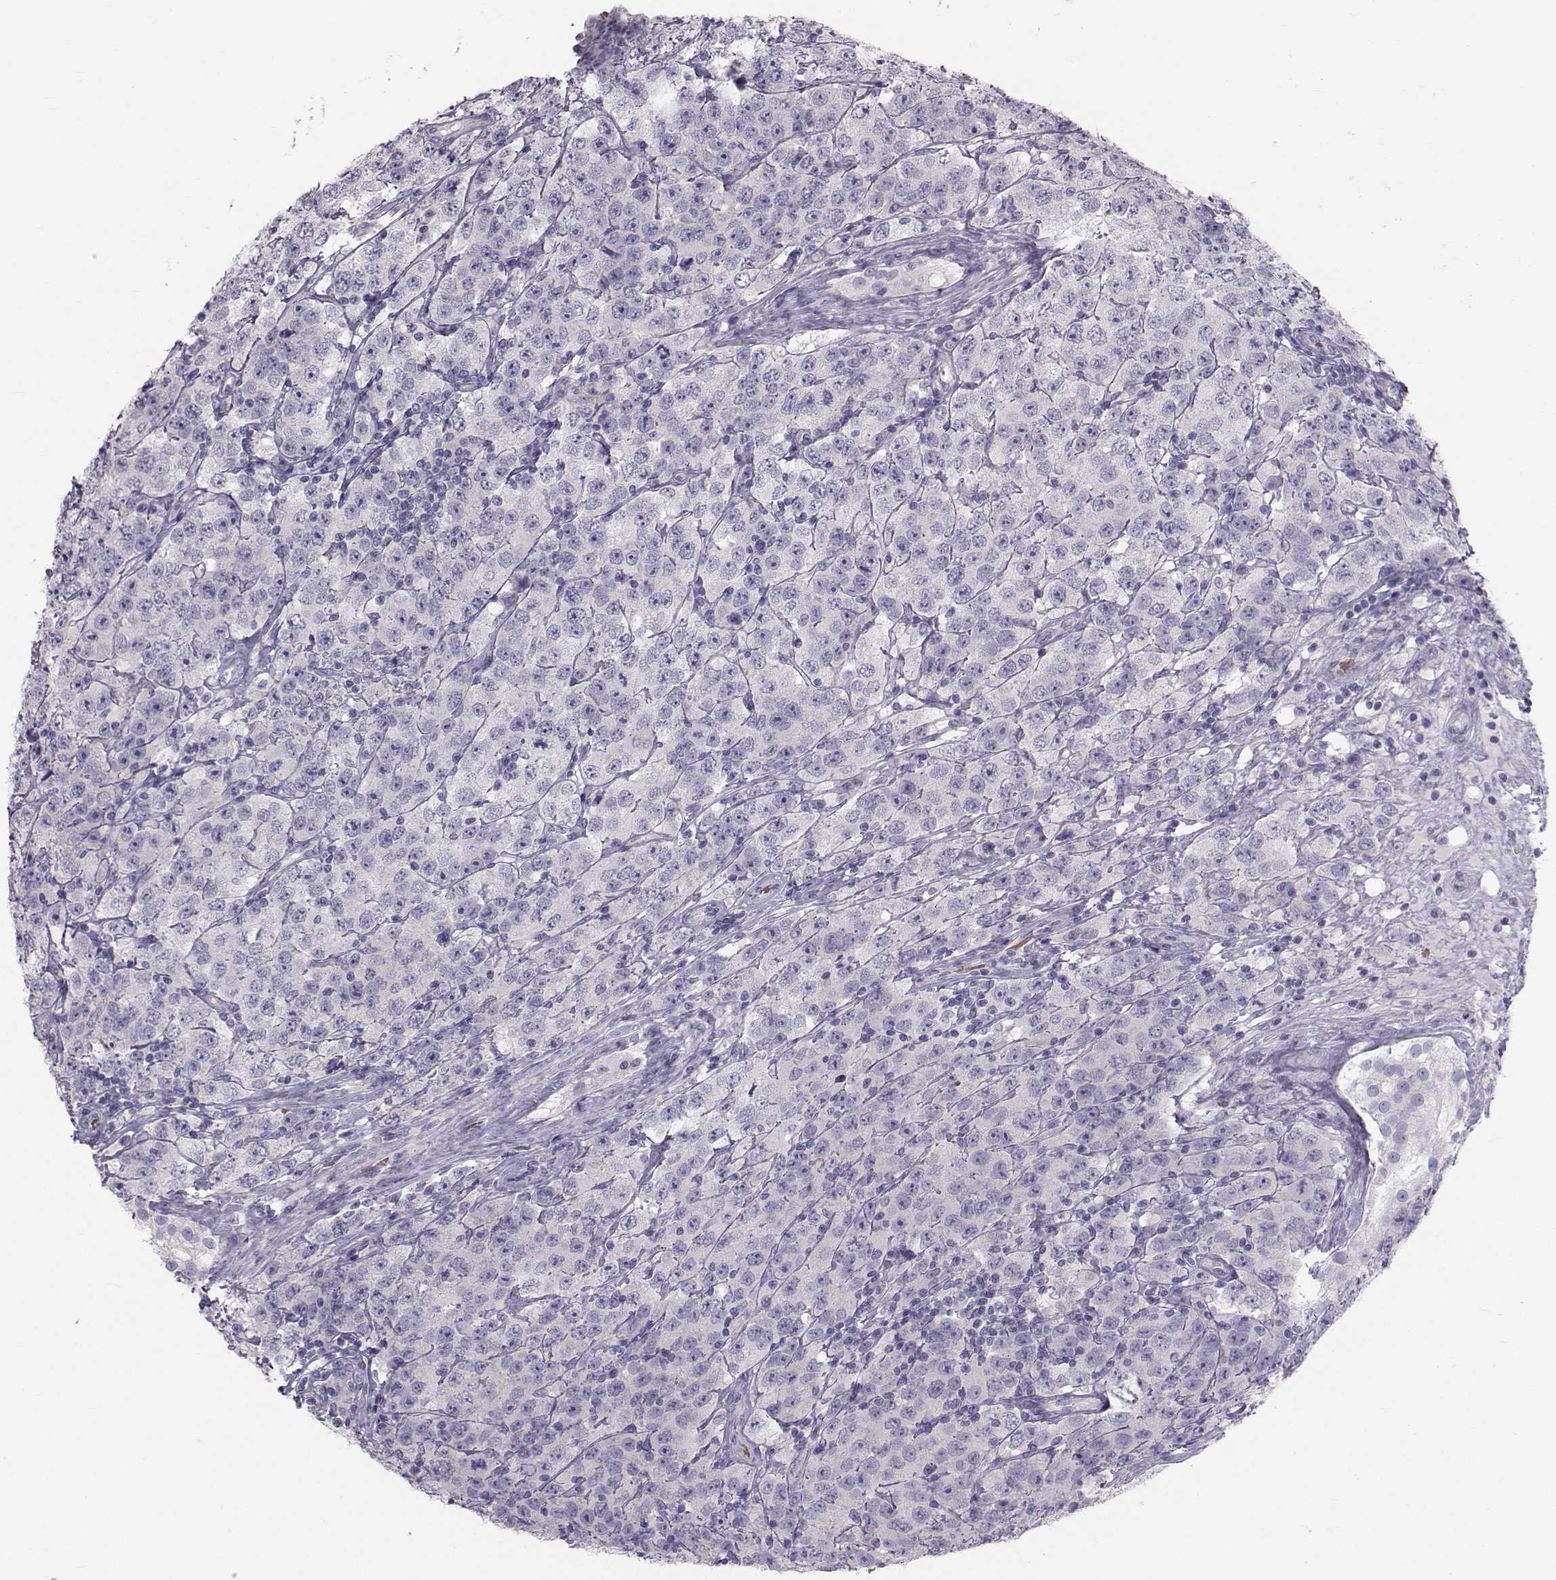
{"staining": {"intensity": "negative", "quantity": "none", "location": "none"}, "tissue": "testis cancer", "cell_type": "Tumor cells", "image_type": "cancer", "snomed": [{"axis": "morphology", "description": "Seminoma, NOS"}, {"axis": "topography", "description": "Testis"}], "caption": "The immunohistochemistry micrograph has no significant expression in tumor cells of seminoma (testis) tissue.", "gene": "GARIN3", "patient": {"sex": "male", "age": 52}}